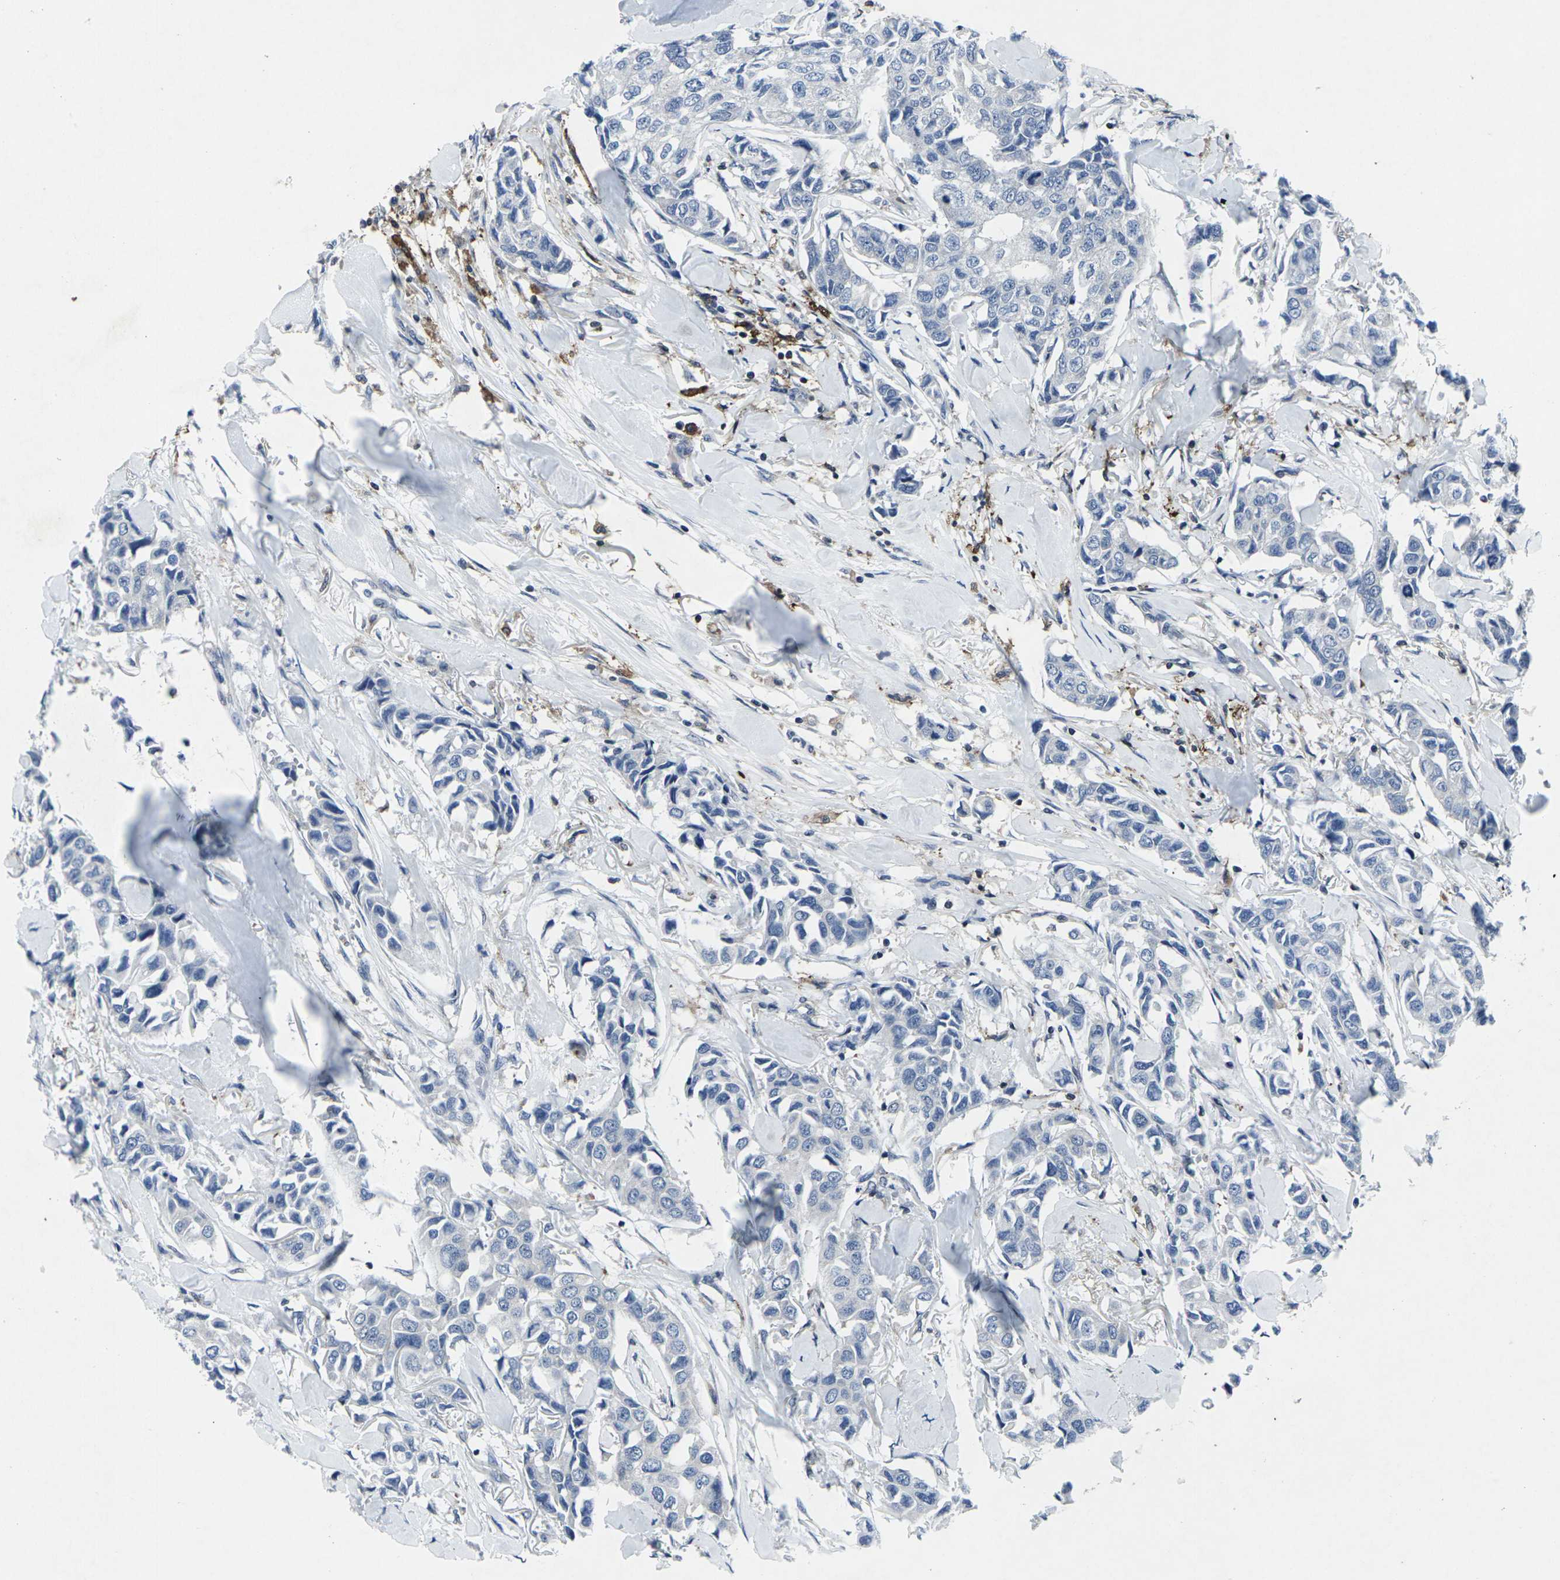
{"staining": {"intensity": "negative", "quantity": "none", "location": "none"}, "tissue": "breast cancer", "cell_type": "Tumor cells", "image_type": "cancer", "snomed": [{"axis": "morphology", "description": "Duct carcinoma"}, {"axis": "topography", "description": "Breast"}], "caption": "Tumor cells show no significant protein expression in infiltrating ductal carcinoma (breast).", "gene": "STAT4", "patient": {"sex": "female", "age": 80}}